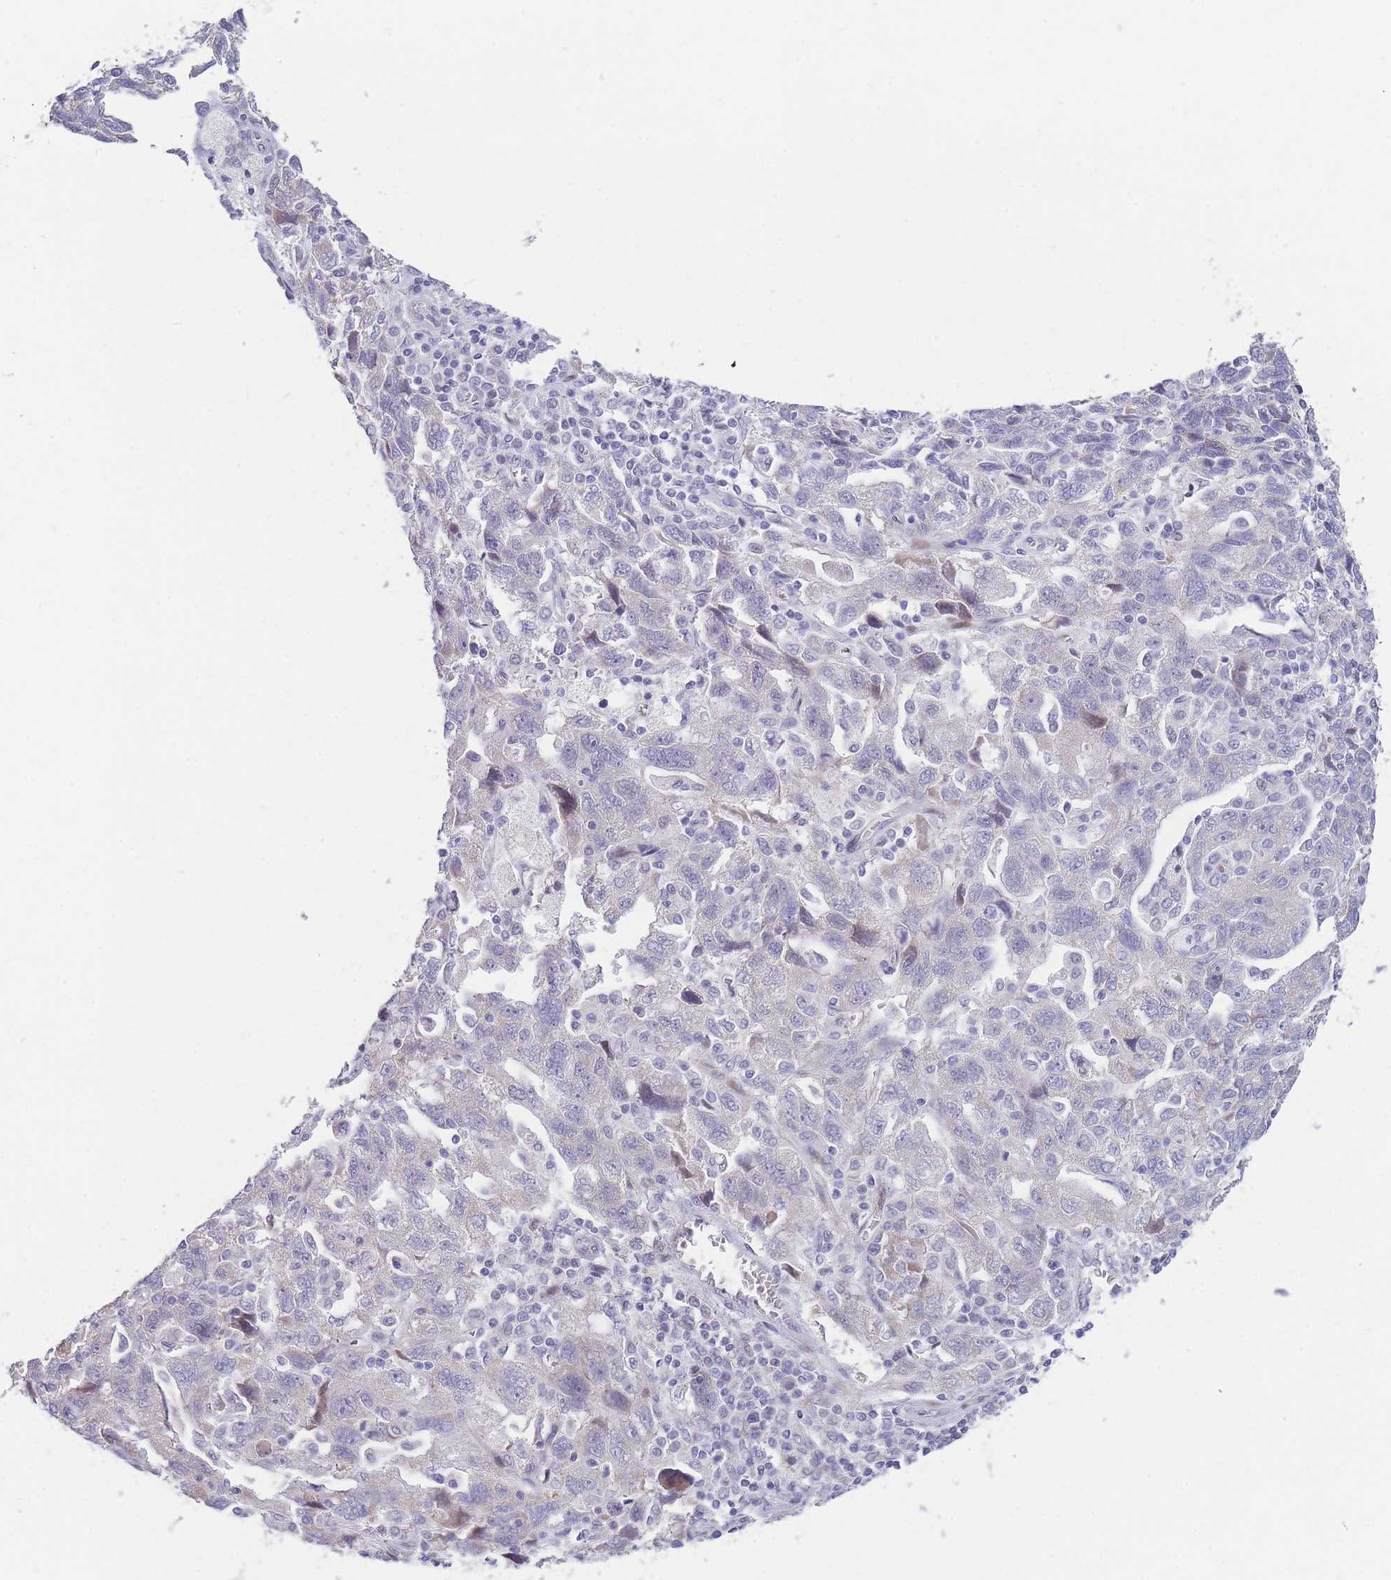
{"staining": {"intensity": "negative", "quantity": "none", "location": "none"}, "tissue": "ovarian cancer", "cell_type": "Tumor cells", "image_type": "cancer", "snomed": [{"axis": "morphology", "description": "Carcinoma, NOS"}, {"axis": "morphology", "description": "Cystadenocarcinoma, serous, NOS"}, {"axis": "topography", "description": "Ovary"}], "caption": "An immunohistochemistry (IHC) histopathology image of ovarian cancer (serous cystadenocarcinoma) is shown. There is no staining in tumor cells of ovarian cancer (serous cystadenocarcinoma).", "gene": "SHCBP1", "patient": {"sex": "female", "age": 69}}